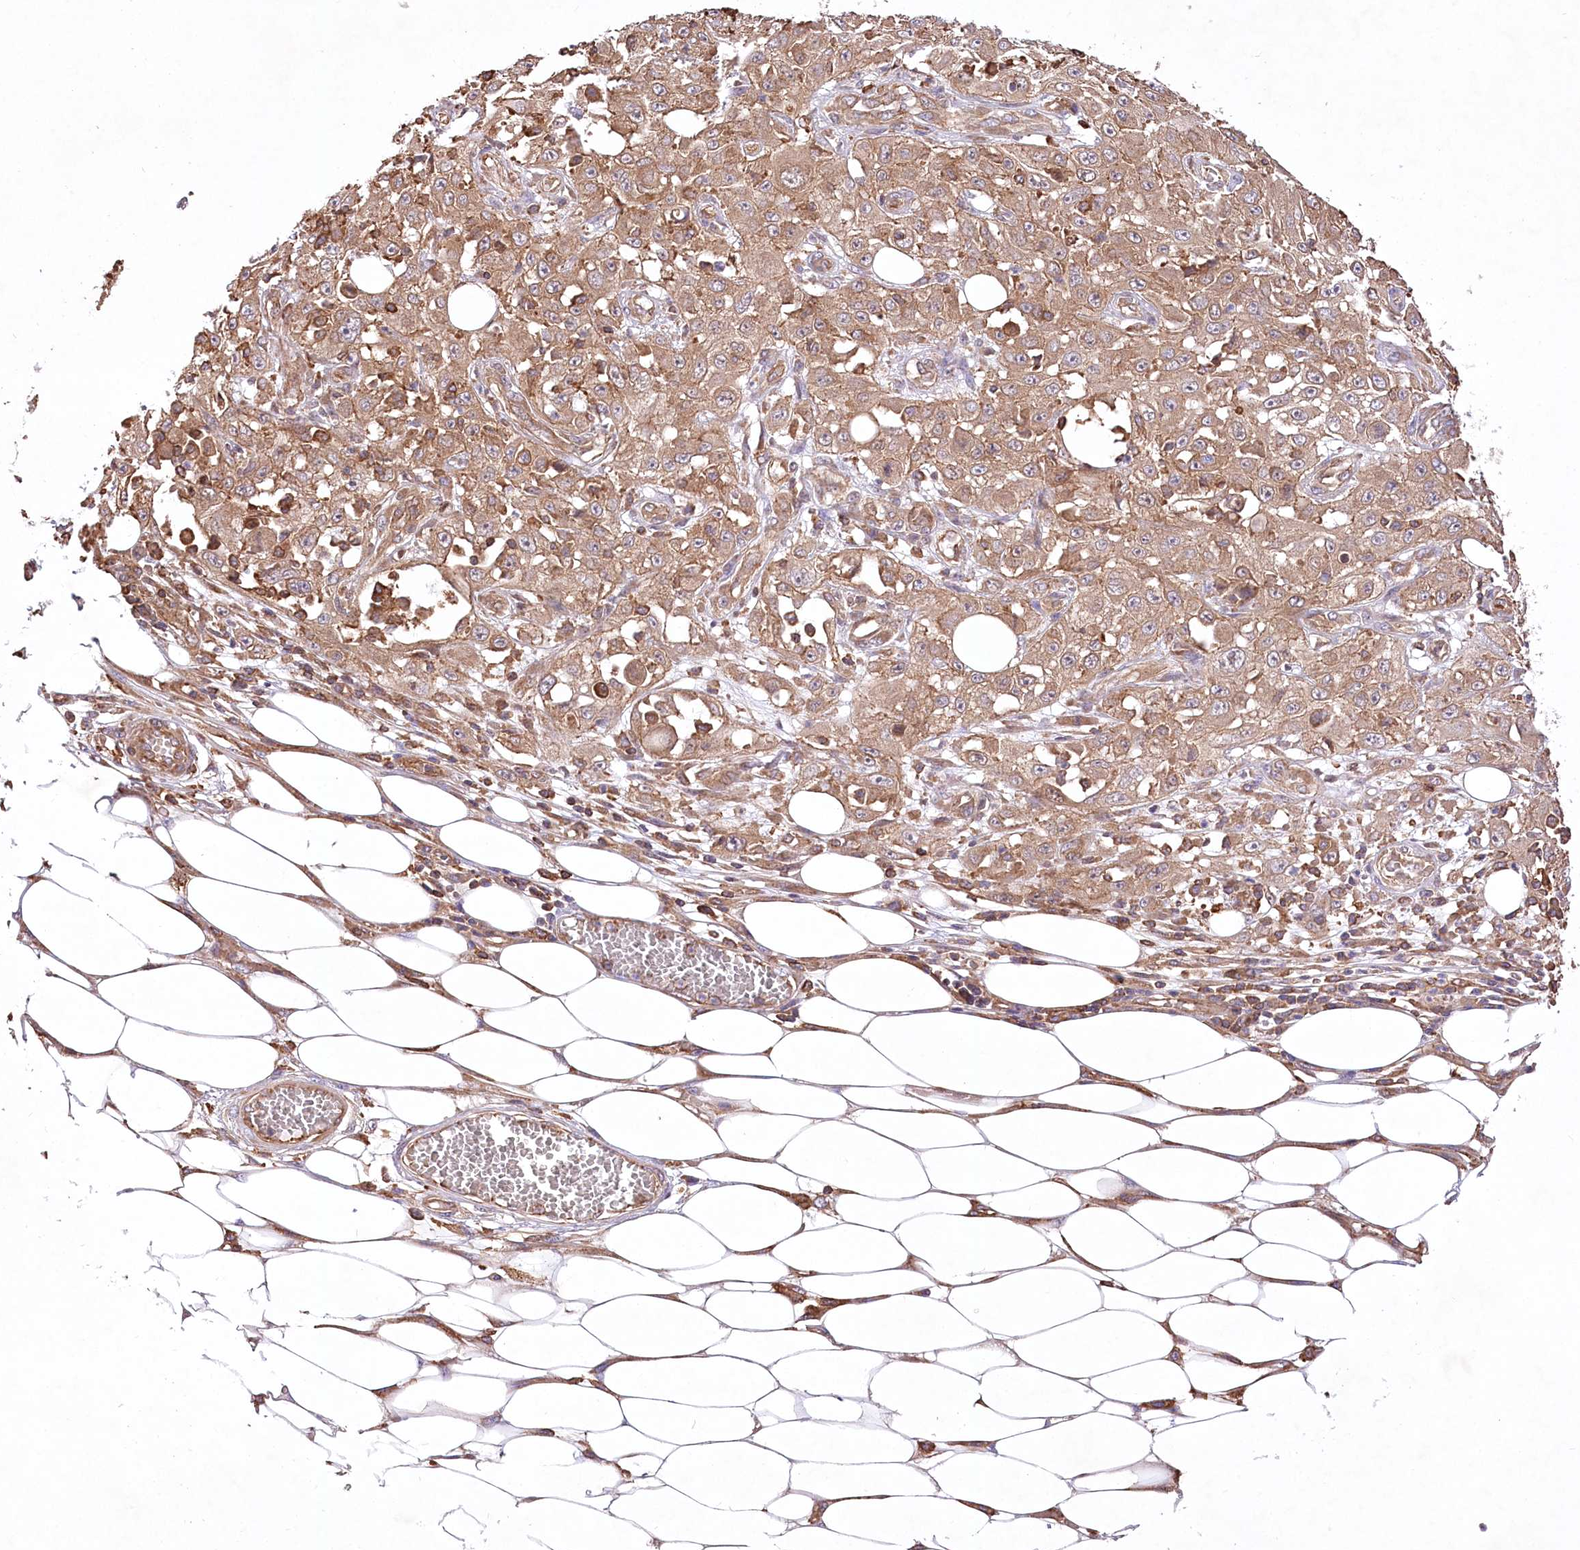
{"staining": {"intensity": "moderate", "quantity": ">75%", "location": "cytoplasmic/membranous"}, "tissue": "skin cancer", "cell_type": "Tumor cells", "image_type": "cancer", "snomed": [{"axis": "morphology", "description": "Squamous cell carcinoma, NOS"}, {"axis": "morphology", "description": "Squamous cell carcinoma, metastatic, NOS"}, {"axis": "topography", "description": "Skin"}, {"axis": "topography", "description": "Lymph node"}], "caption": "Tumor cells exhibit medium levels of moderate cytoplasmic/membranous expression in approximately >75% of cells in human metastatic squamous cell carcinoma (skin). (brown staining indicates protein expression, while blue staining denotes nuclei).", "gene": "UMPS", "patient": {"sex": "male", "age": 75}}